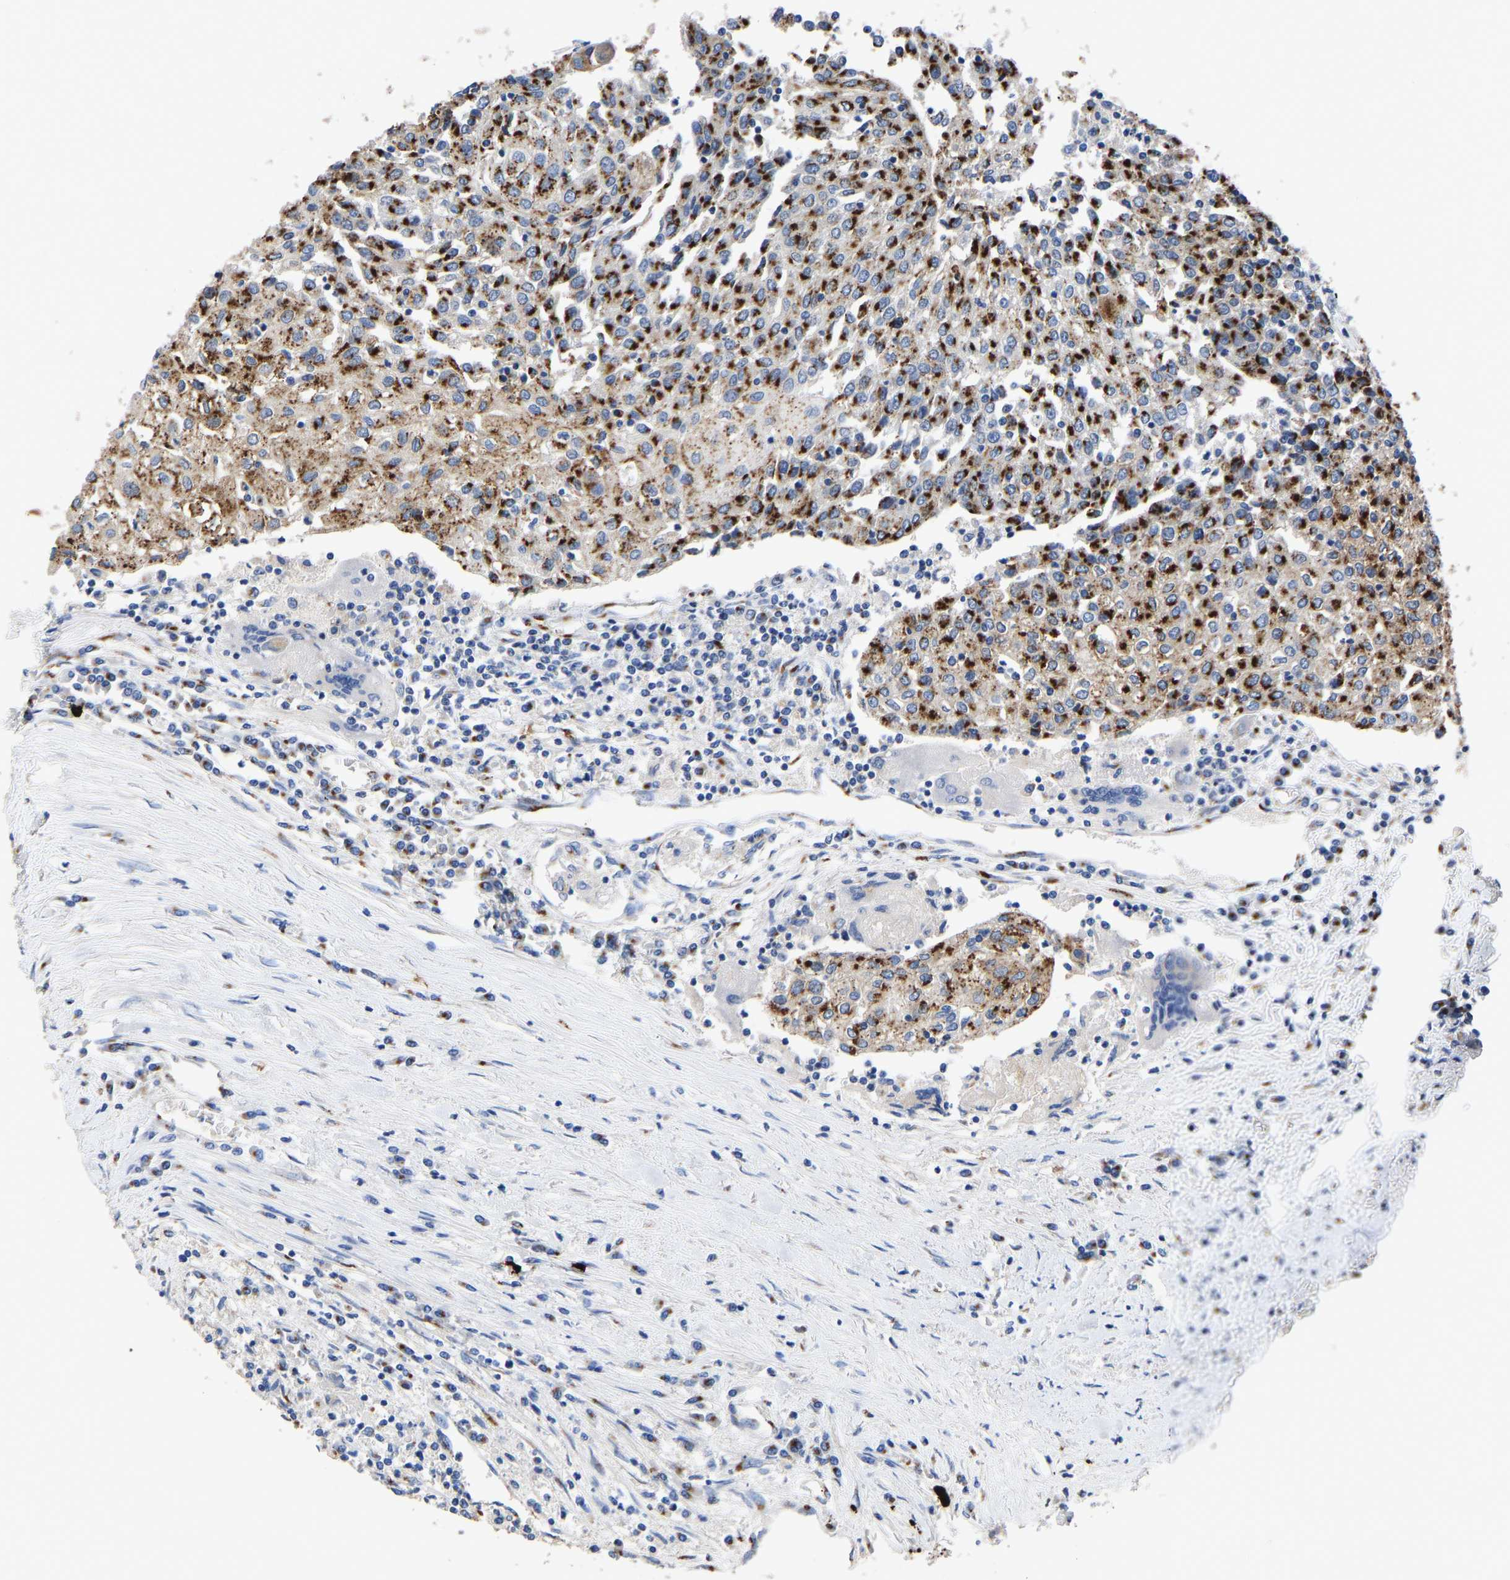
{"staining": {"intensity": "strong", "quantity": ">75%", "location": "cytoplasmic/membranous"}, "tissue": "urothelial cancer", "cell_type": "Tumor cells", "image_type": "cancer", "snomed": [{"axis": "morphology", "description": "Urothelial carcinoma, High grade"}, {"axis": "topography", "description": "Urinary bladder"}], "caption": "Immunohistochemical staining of urothelial carcinoma (high-grade) shows high levels of strong cytoplasmic/membranous protein staining in approximately >75% of tumor cells.", "gene": "TMEM87A", "patient": {"sex": "female", "age": 85}}